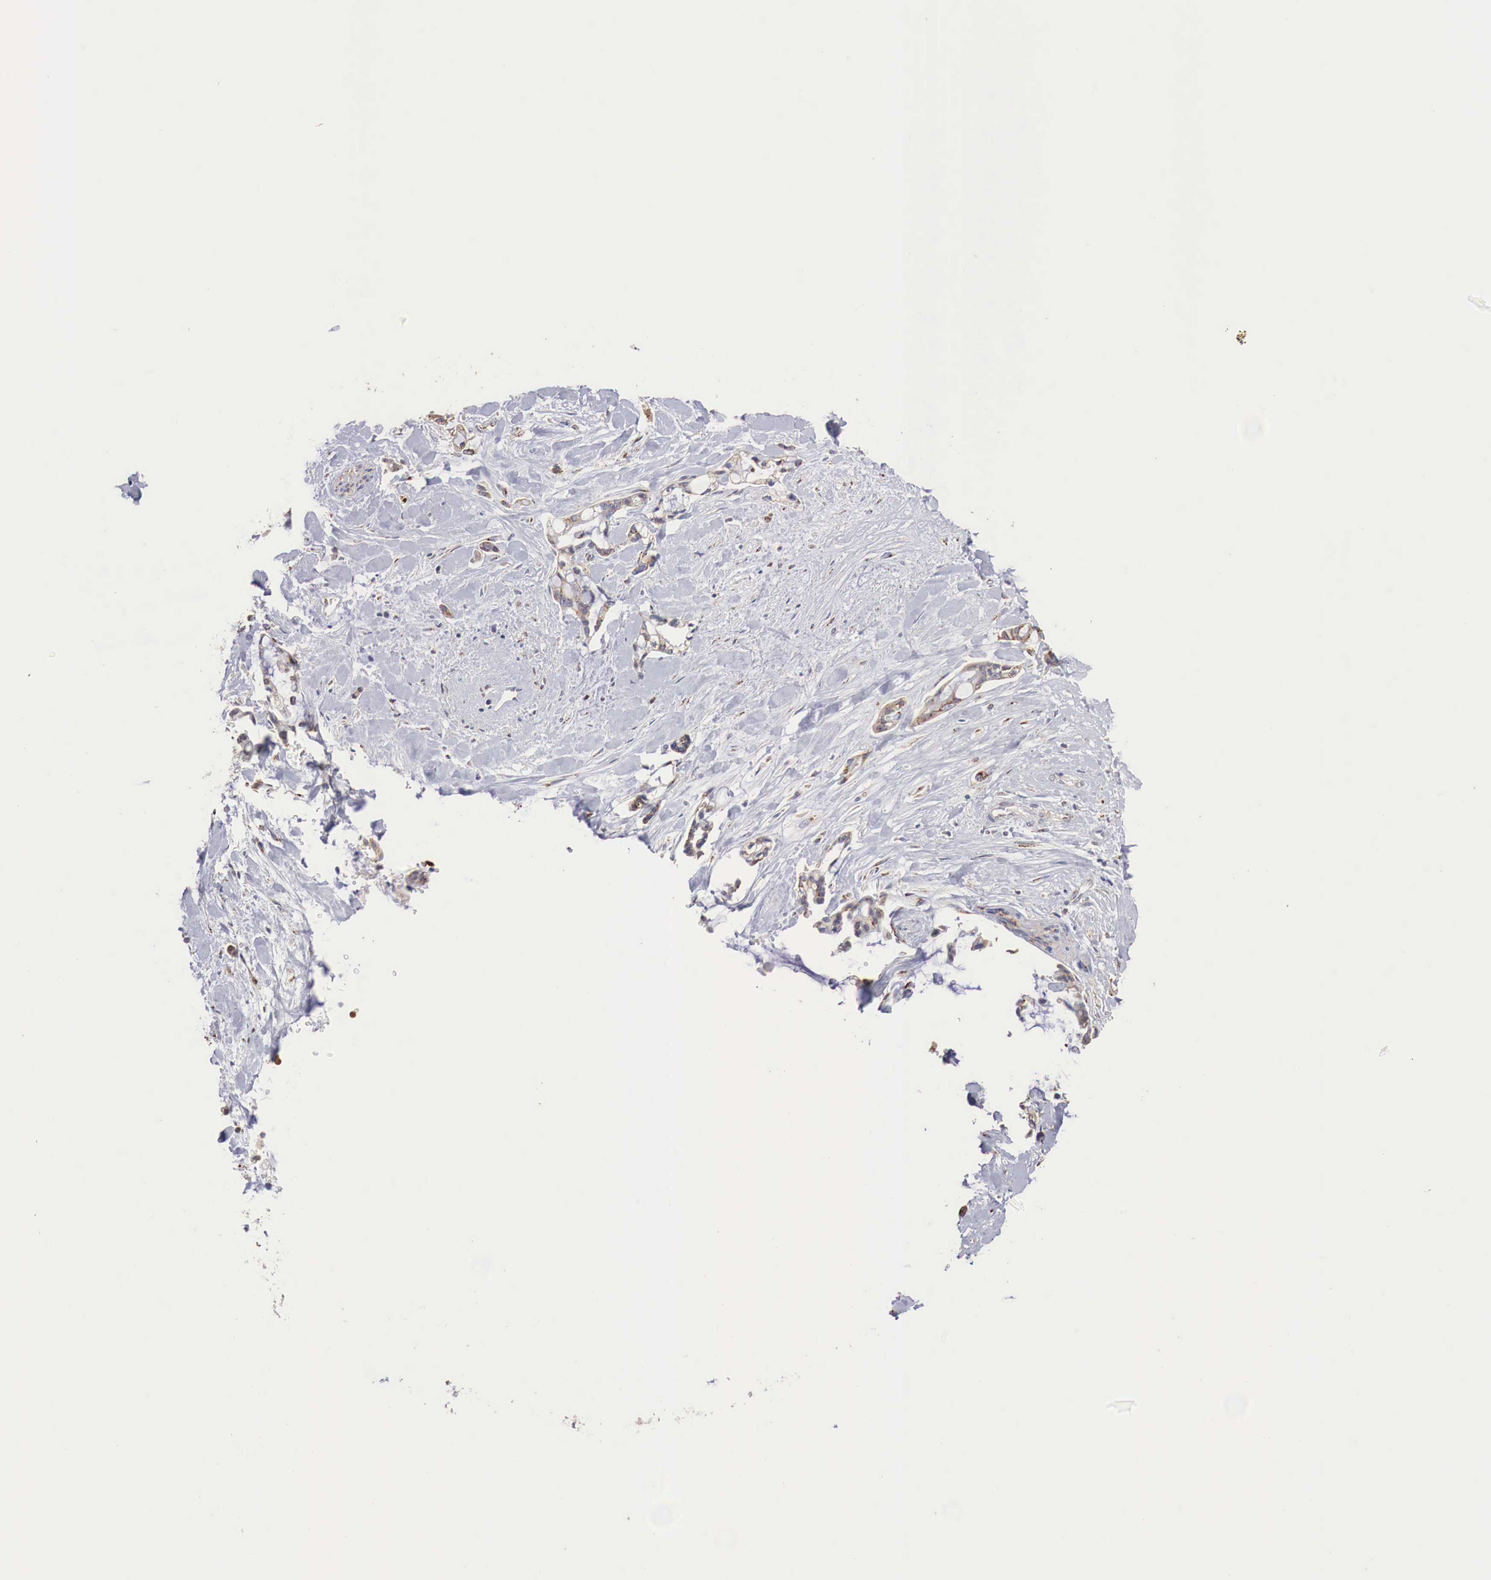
{"staining": {"intensity": "moderate", "quantity": ">75%", "location": "cytoplasmic/membranous"}, "tissue": "pancreatic cancer", "cell_type": "Tumor cells", "image_type": "cancer", "snomed": [{"axis": "morphology", "description": "Adenocarcinoma, NOS"}, {"axis": "topography", "description": "Pancreas"}], "caption": "DAB (3,3'-diaminobenzidine) immunohistochemical staining of pancreatic cancer (adenocarcinoma) displays moderate cytoplasmic/membranous protein staining in approximately >75% of tumor cells. The staining was performed using DAB (3,3'-diaminobenzidine), with brown indicating positive protein expression. Nuclei are stained blue with hematoxylin.", "gene": "SYAP1", "patient": {"sex": "female", "age": 70}}